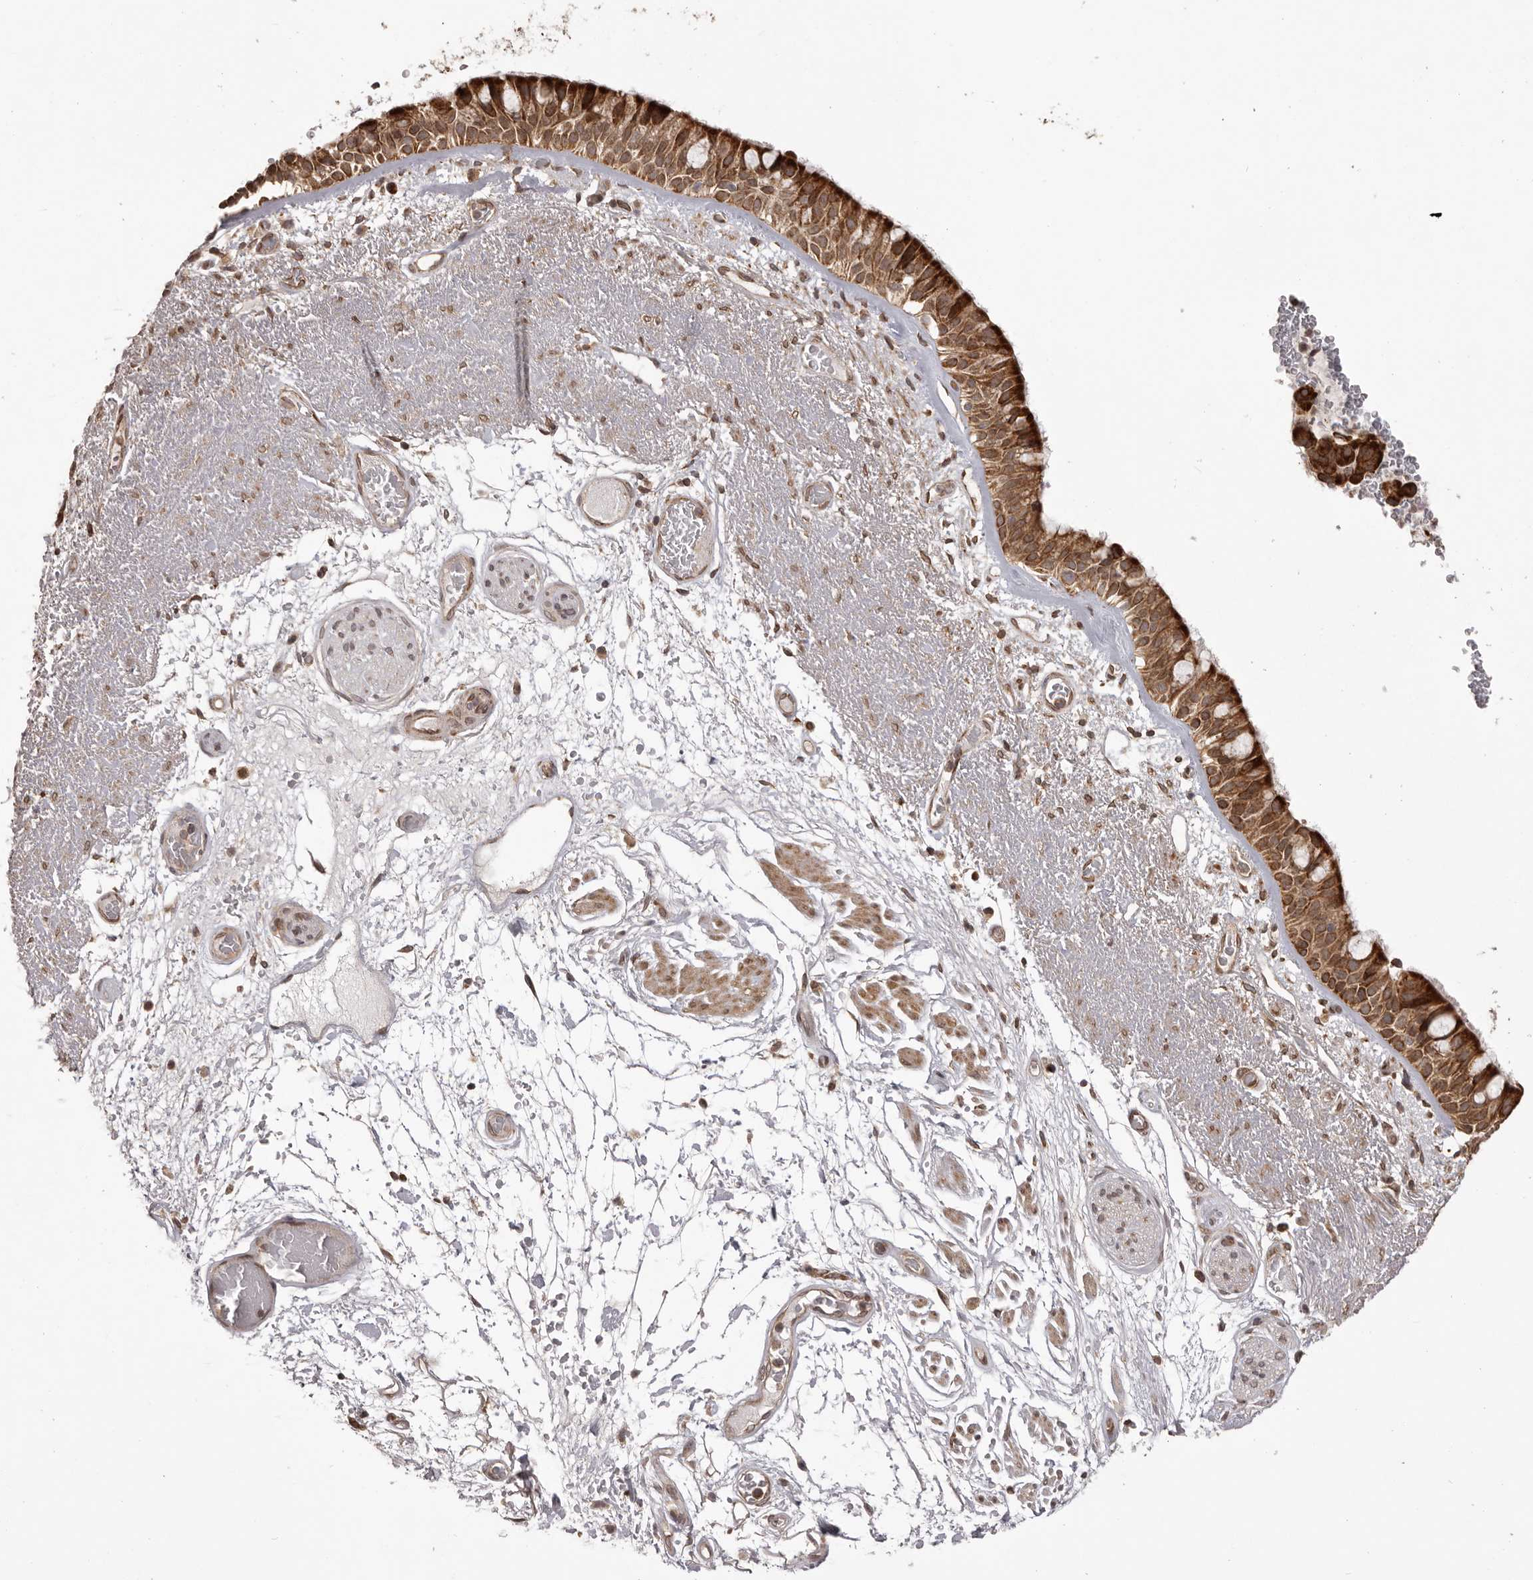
{"staining": {"intensity": "strong", "quantity": ">75%", "location": "cytoplasmic/membranous"}, "tissue": "bronchus", "cell_type": "Respiratory epithelial cells", "image_type": "normal", "snomed": [{"axis": "morphology", "description": "Normal tissue, NOS"}, {"axis": "morphology", "description": "Squamous cell carcinoma, NOS"}, {"axis": "topography", "description": "Lymph node"}, {"axis": "topography", "description": "Bronchus"}, {"axis": "topography", "description": "Lung"}], "caption": "DAB immunohistochemical staining of unremarkable human bronchus reveals strong cytoplasmic/membranous protein positivity in approximately >75% of respiratory epithelial cells.", "gene": "CHRM2", "patient": {"sex": "male", "age": 66}}